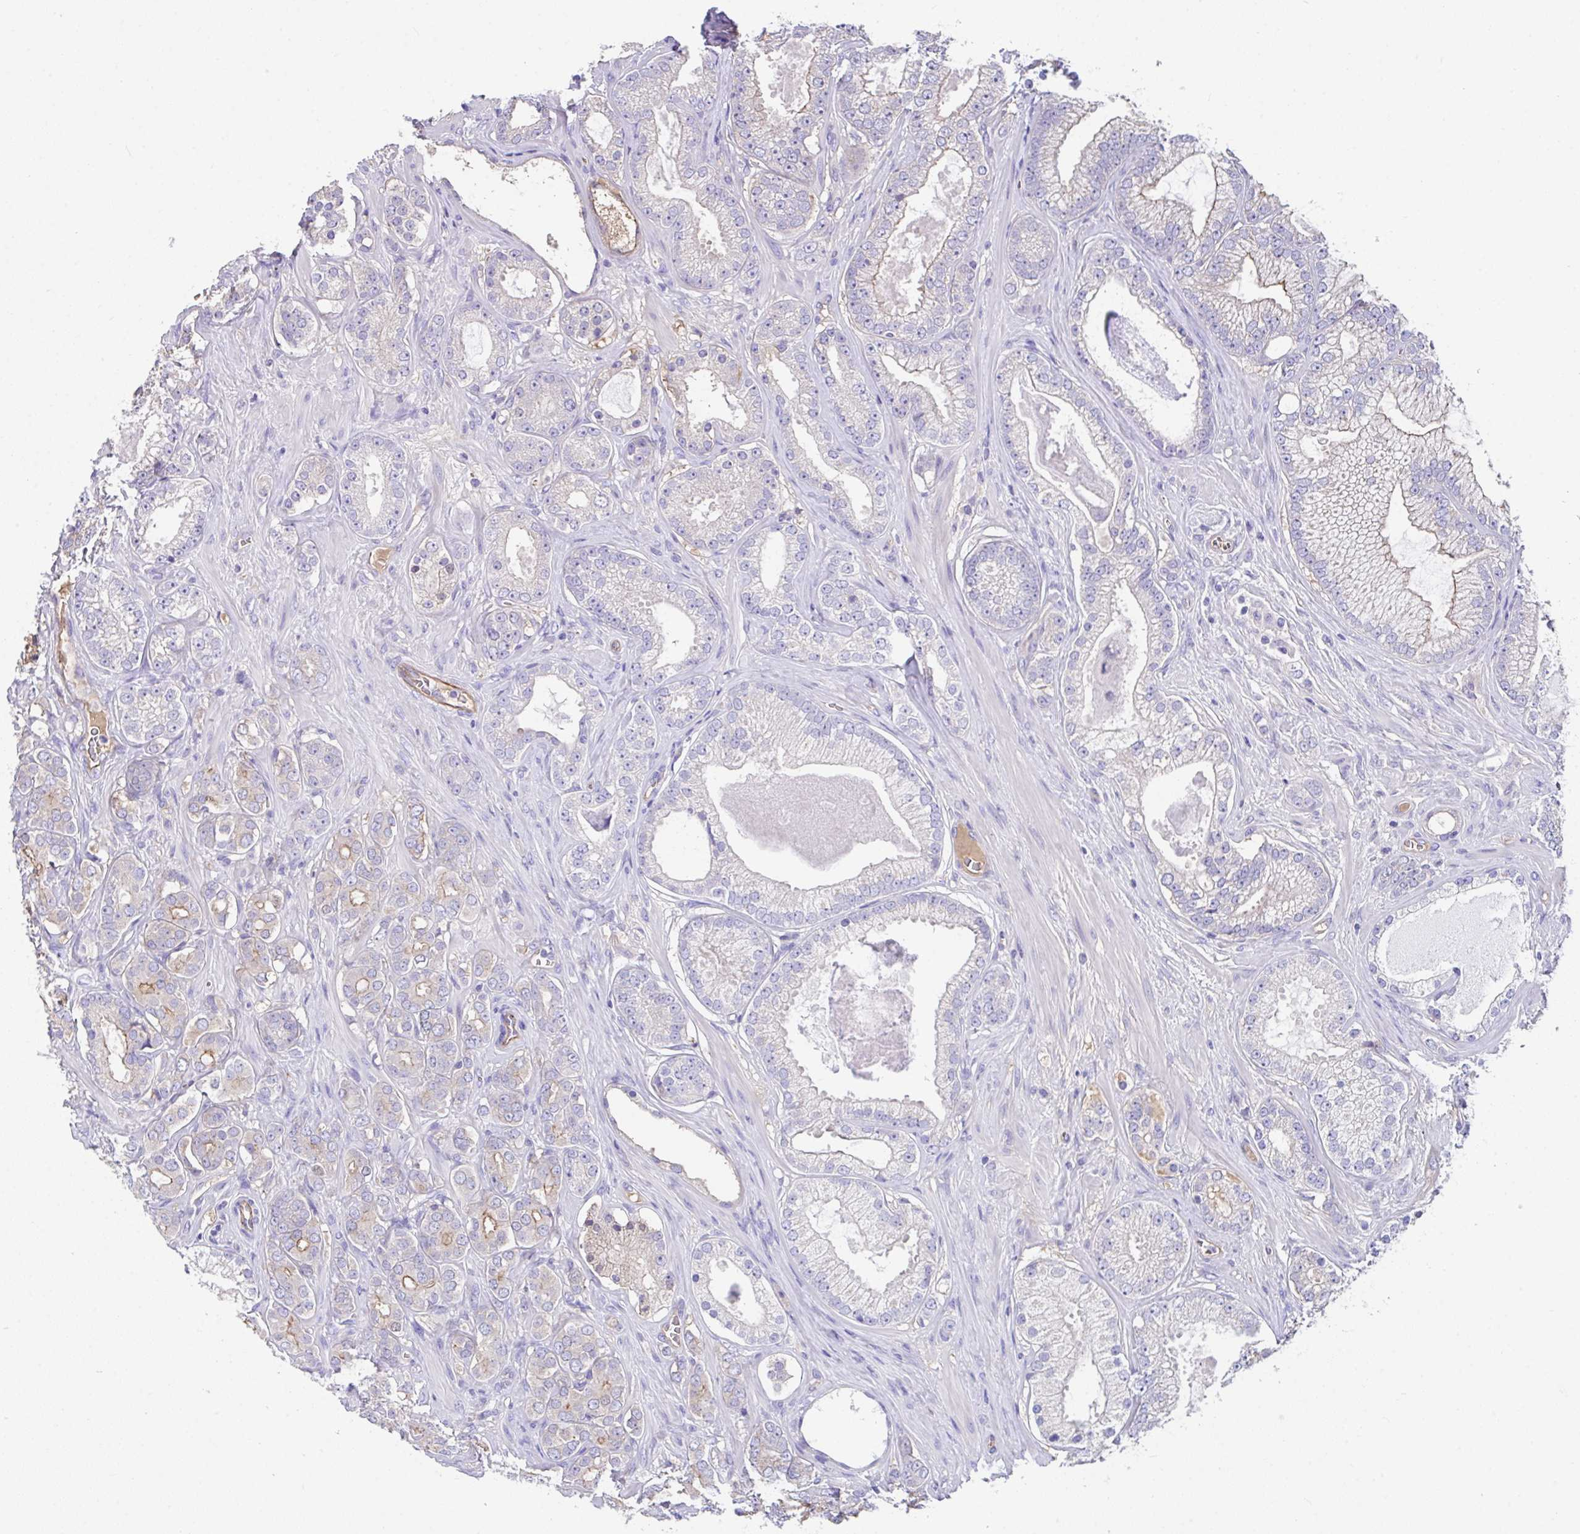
{"staining": {"intensity": "moderate", "quantity": "<25%", "location": "cytoplasmic/membranous"}, "tissue": "prostate cancer", "cell_type": "Tumor cells", "image_type": "cancer", "snomed": [{"axis": "morphology", "description": "Adenocarcinoma, High grade"}, {"axis": "topography", "description": "Prostate"}], "caption": "An image of human prostate cancer (adenocarcinoma (high-grade)) stained for a protein shows moderate cytoplasmic/membranous brown staining in tumor cells.", "gene": "ZNF813", "patient": {"sex": "male", "age": 66}}